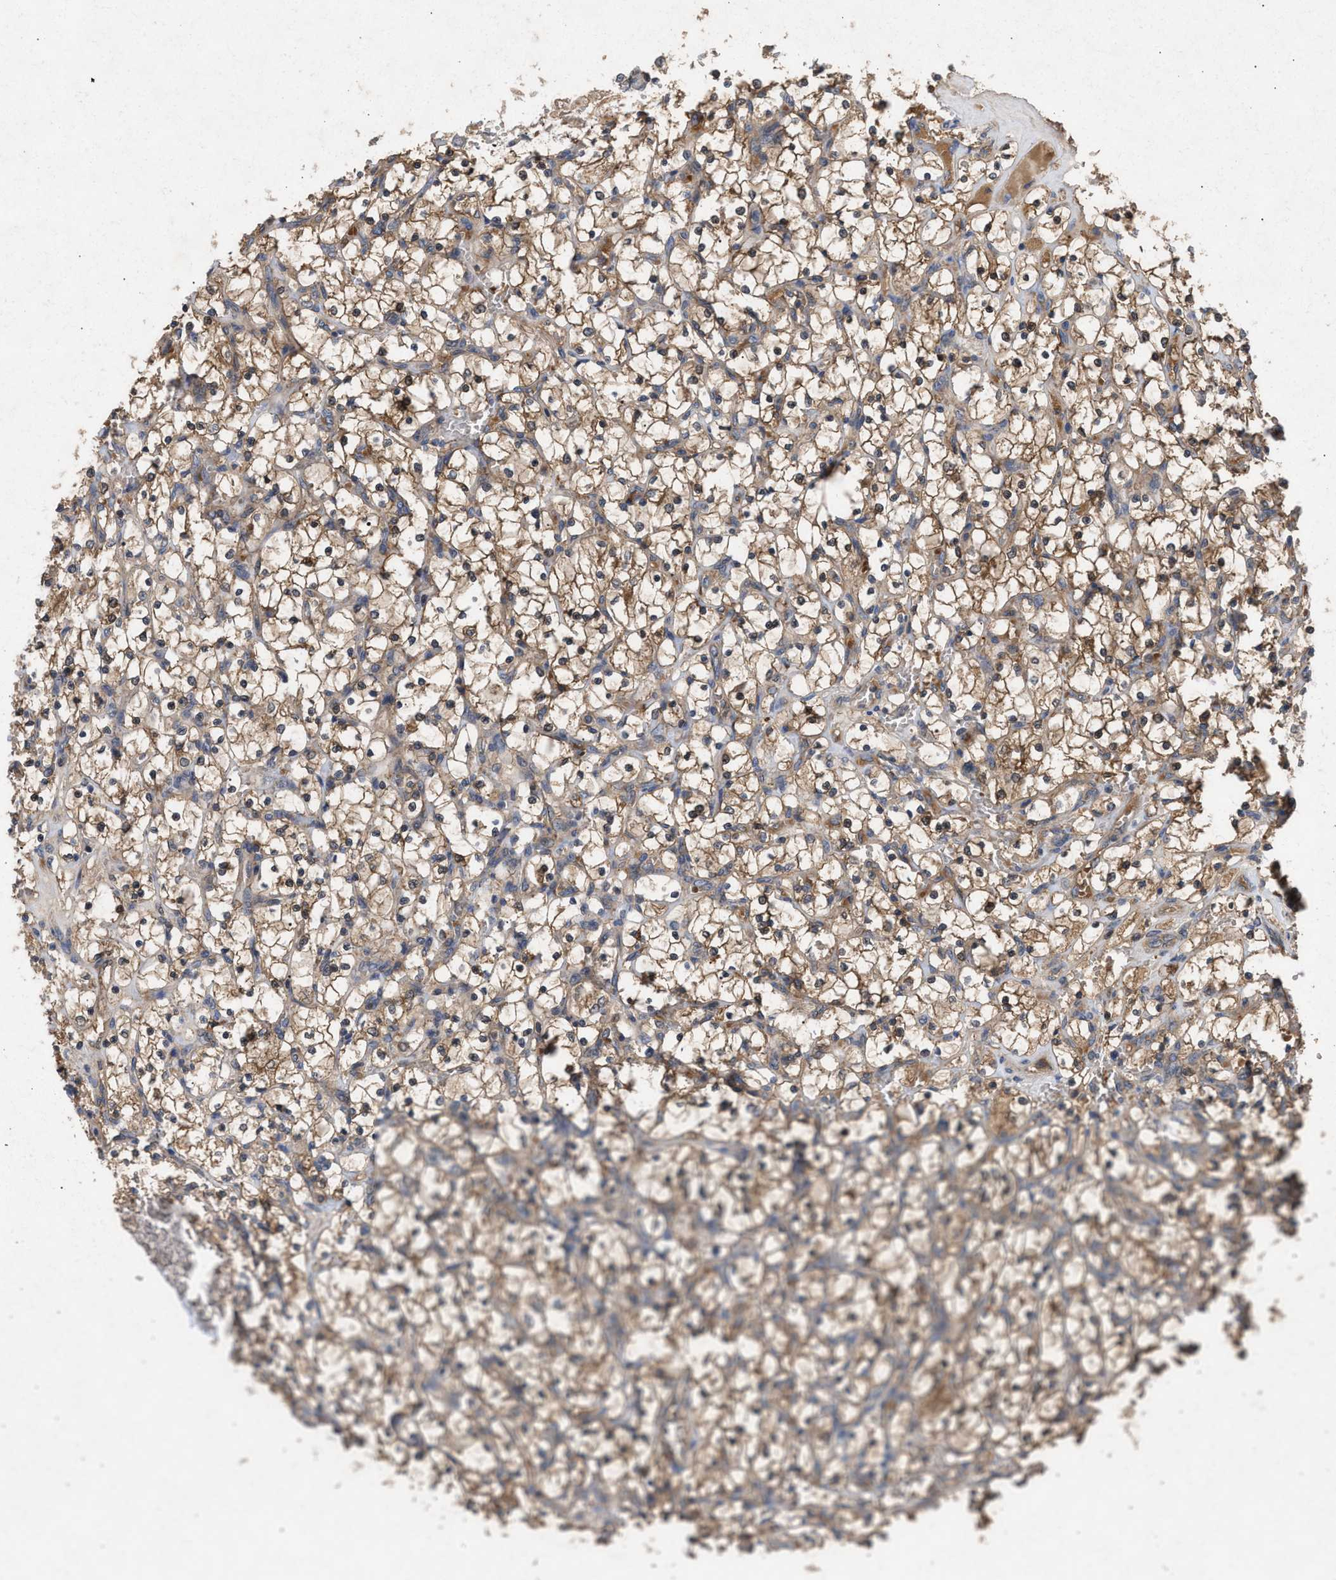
{"staining": {"intensity": "moderate", "quantity": ">75%", "location": "cytoplasmic/membranous"}, "tissue": "renal cancer", "cell_type": "Tumor cells", "image_type": "cancer", "snomed": [{"axis": "morphology", "description": "Adenocarcinoma, NOS"}, {"axis": "topography", "description": "Kidney"}], "caption": "Immunohistochemical staining of renal adenocarcinoma displays medium levels of moderate cytoplasmic/membranous positivity in approximately >75% of tumor cells.", "gene": "FITM1", "patient": {"sex": "female", "age": 69}}